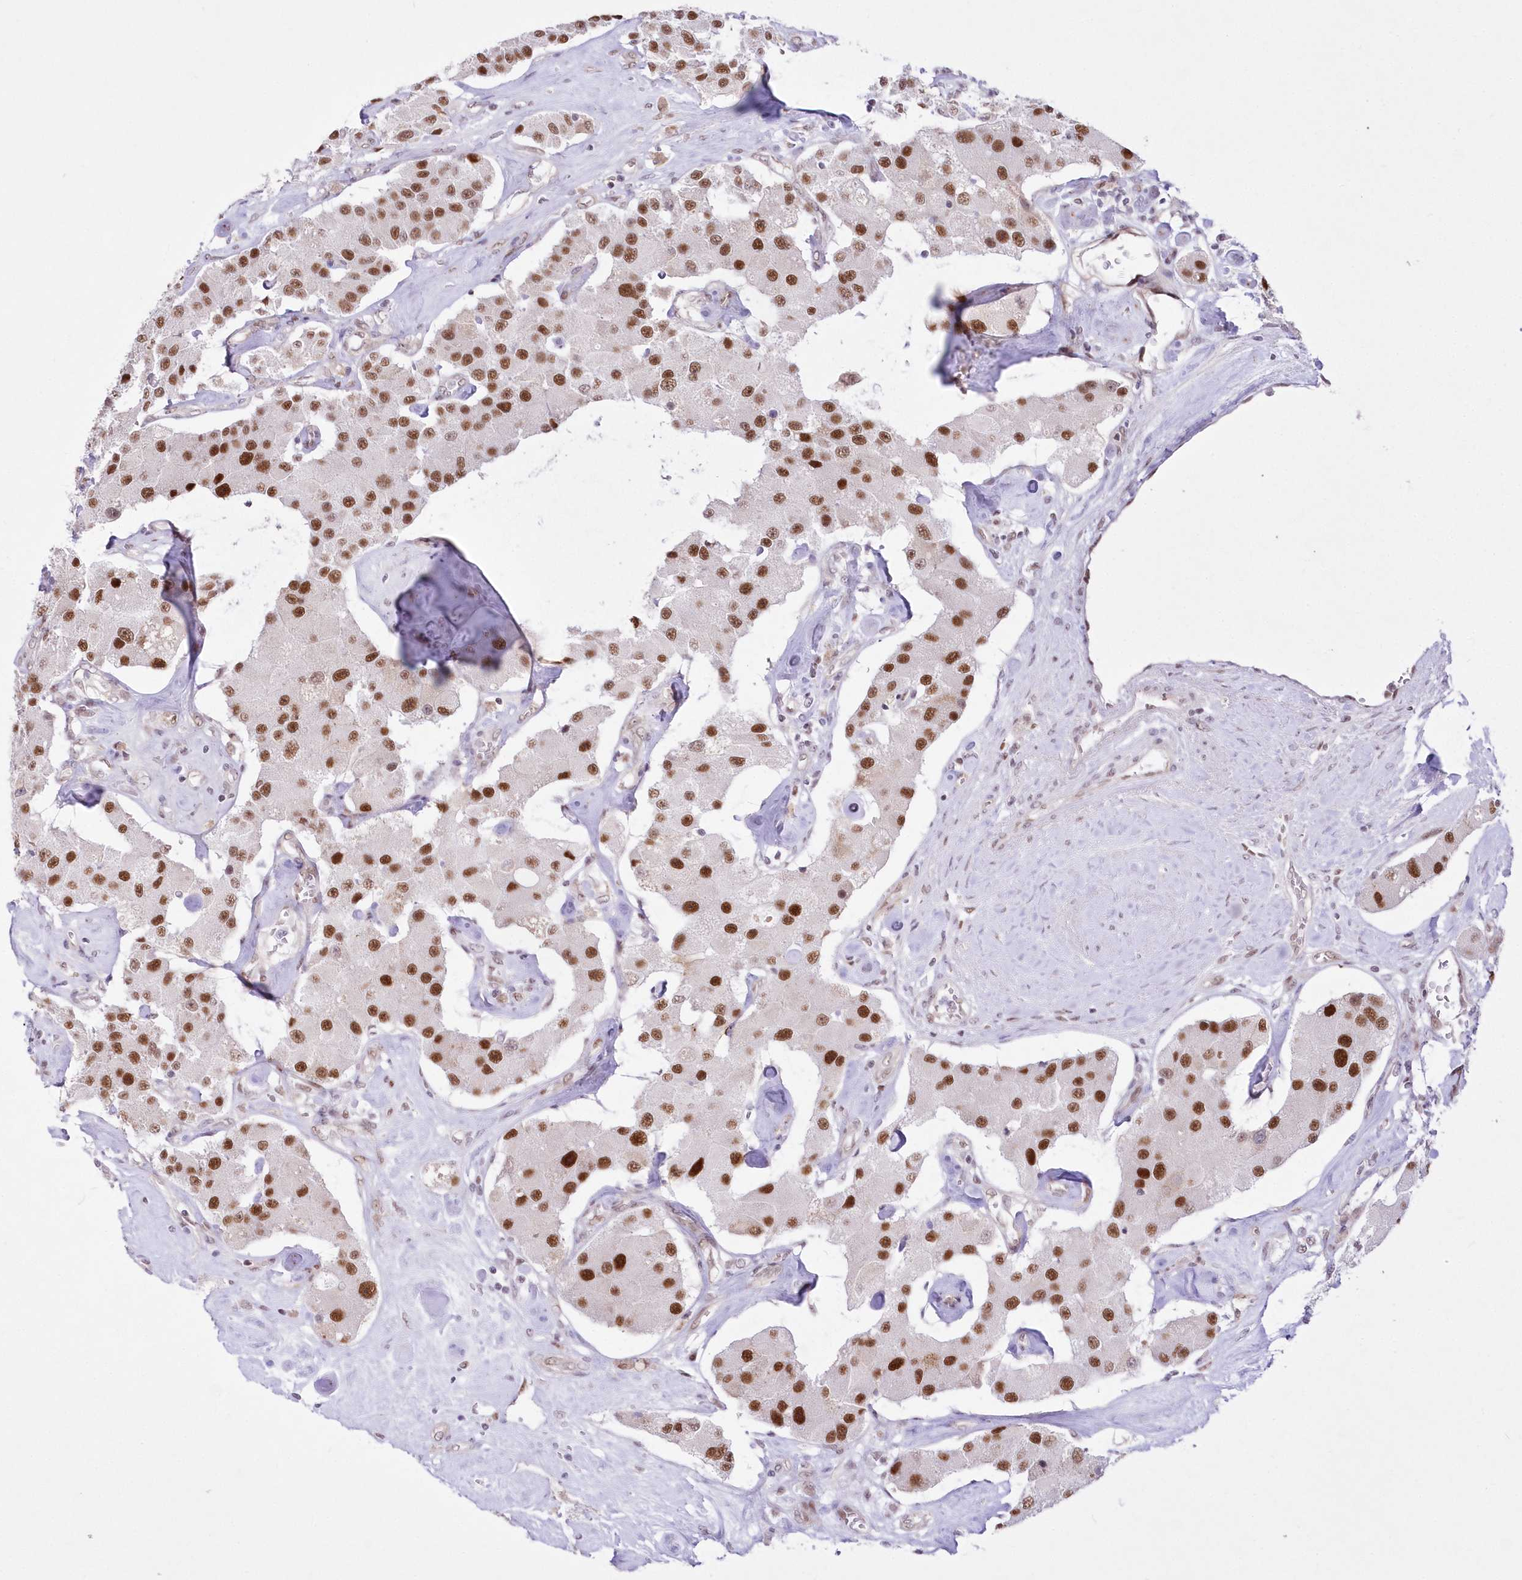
{"staining": {"intensity": "strong", "quantity": ">75%", "location": "nuclear"}, "tissue": "carcinoid", "cell_type": "Tumor cells", "image_type": "cancer", "snomed": [{"axis": "morphology", "description": "Carcinoid, malignant, NOS"}, {"axis": "topography", "description": "Pancreas"}], "caption": "Immunohistochemistry (IHC) histopathology image of human carcinoid (malignant) stained for a protein (brown), which demonstrates high levels of strong nuclear expression in about >75% of tumor cells.", "gene": "NSUN2", "patient": {"sex": "male", "age": 41}}